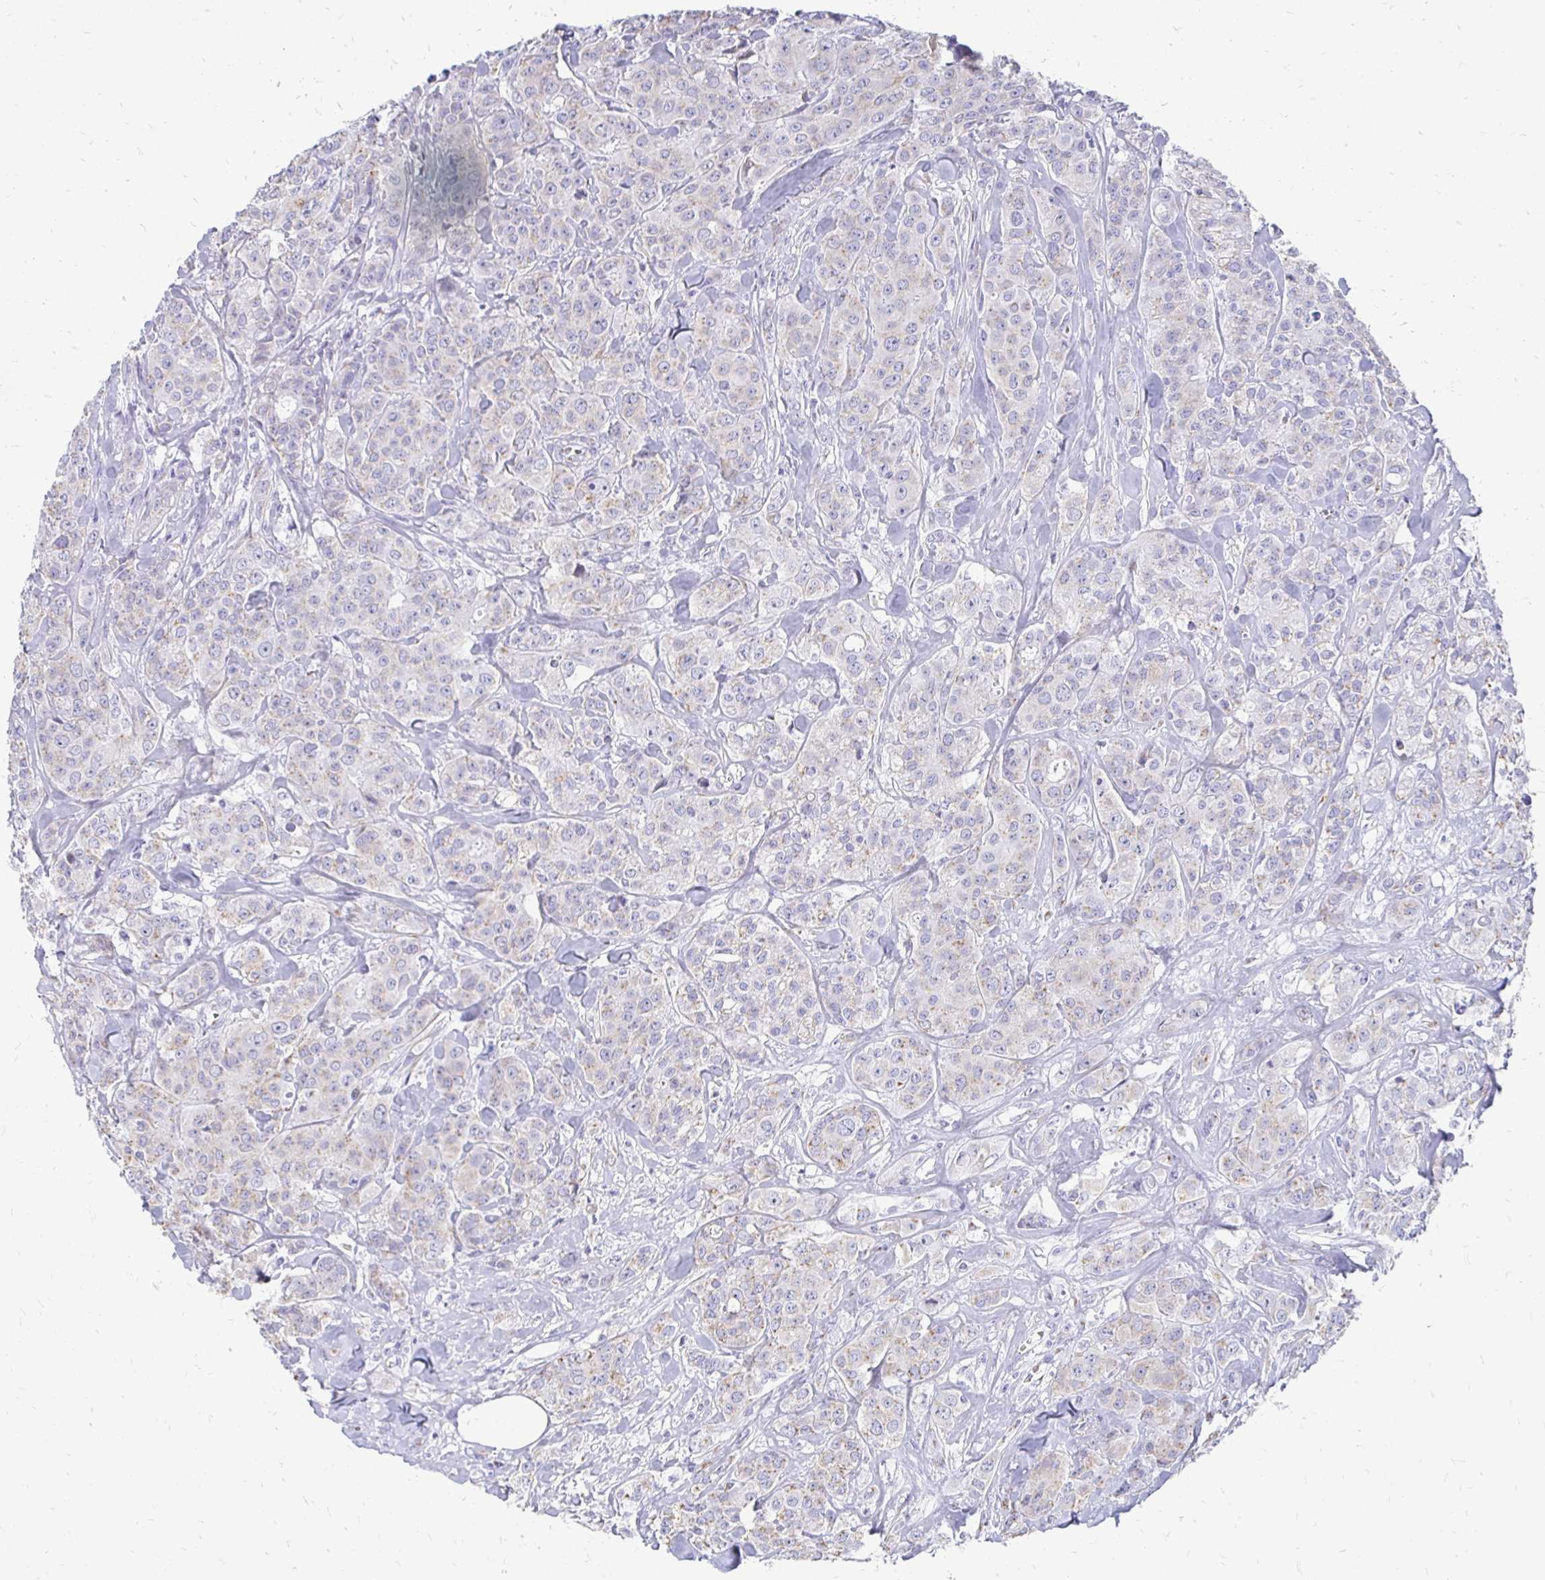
{"staining": {"intensity": "weak", "quantity": "<25%", "location": "cytoplasmic/membranous"}, "tissue": "breast cancer", "cell_type": "Tumor cells", "image_type": "cancer", "snomed": [{"axis": "morphology", "description": "Normal tissue, NOS"}, {"axis": "morphology", "description": "Duct carcinoma"}, {"axis": "topography", "description": "Breast"}], "caption": "This is an immunohistochemistry photomicrograph of human breast cancer (intraductal carcinoma). There is no expression in tumor cells.", "gene": "PAGE4", "patient": {"sex": "female", "age": 43}}